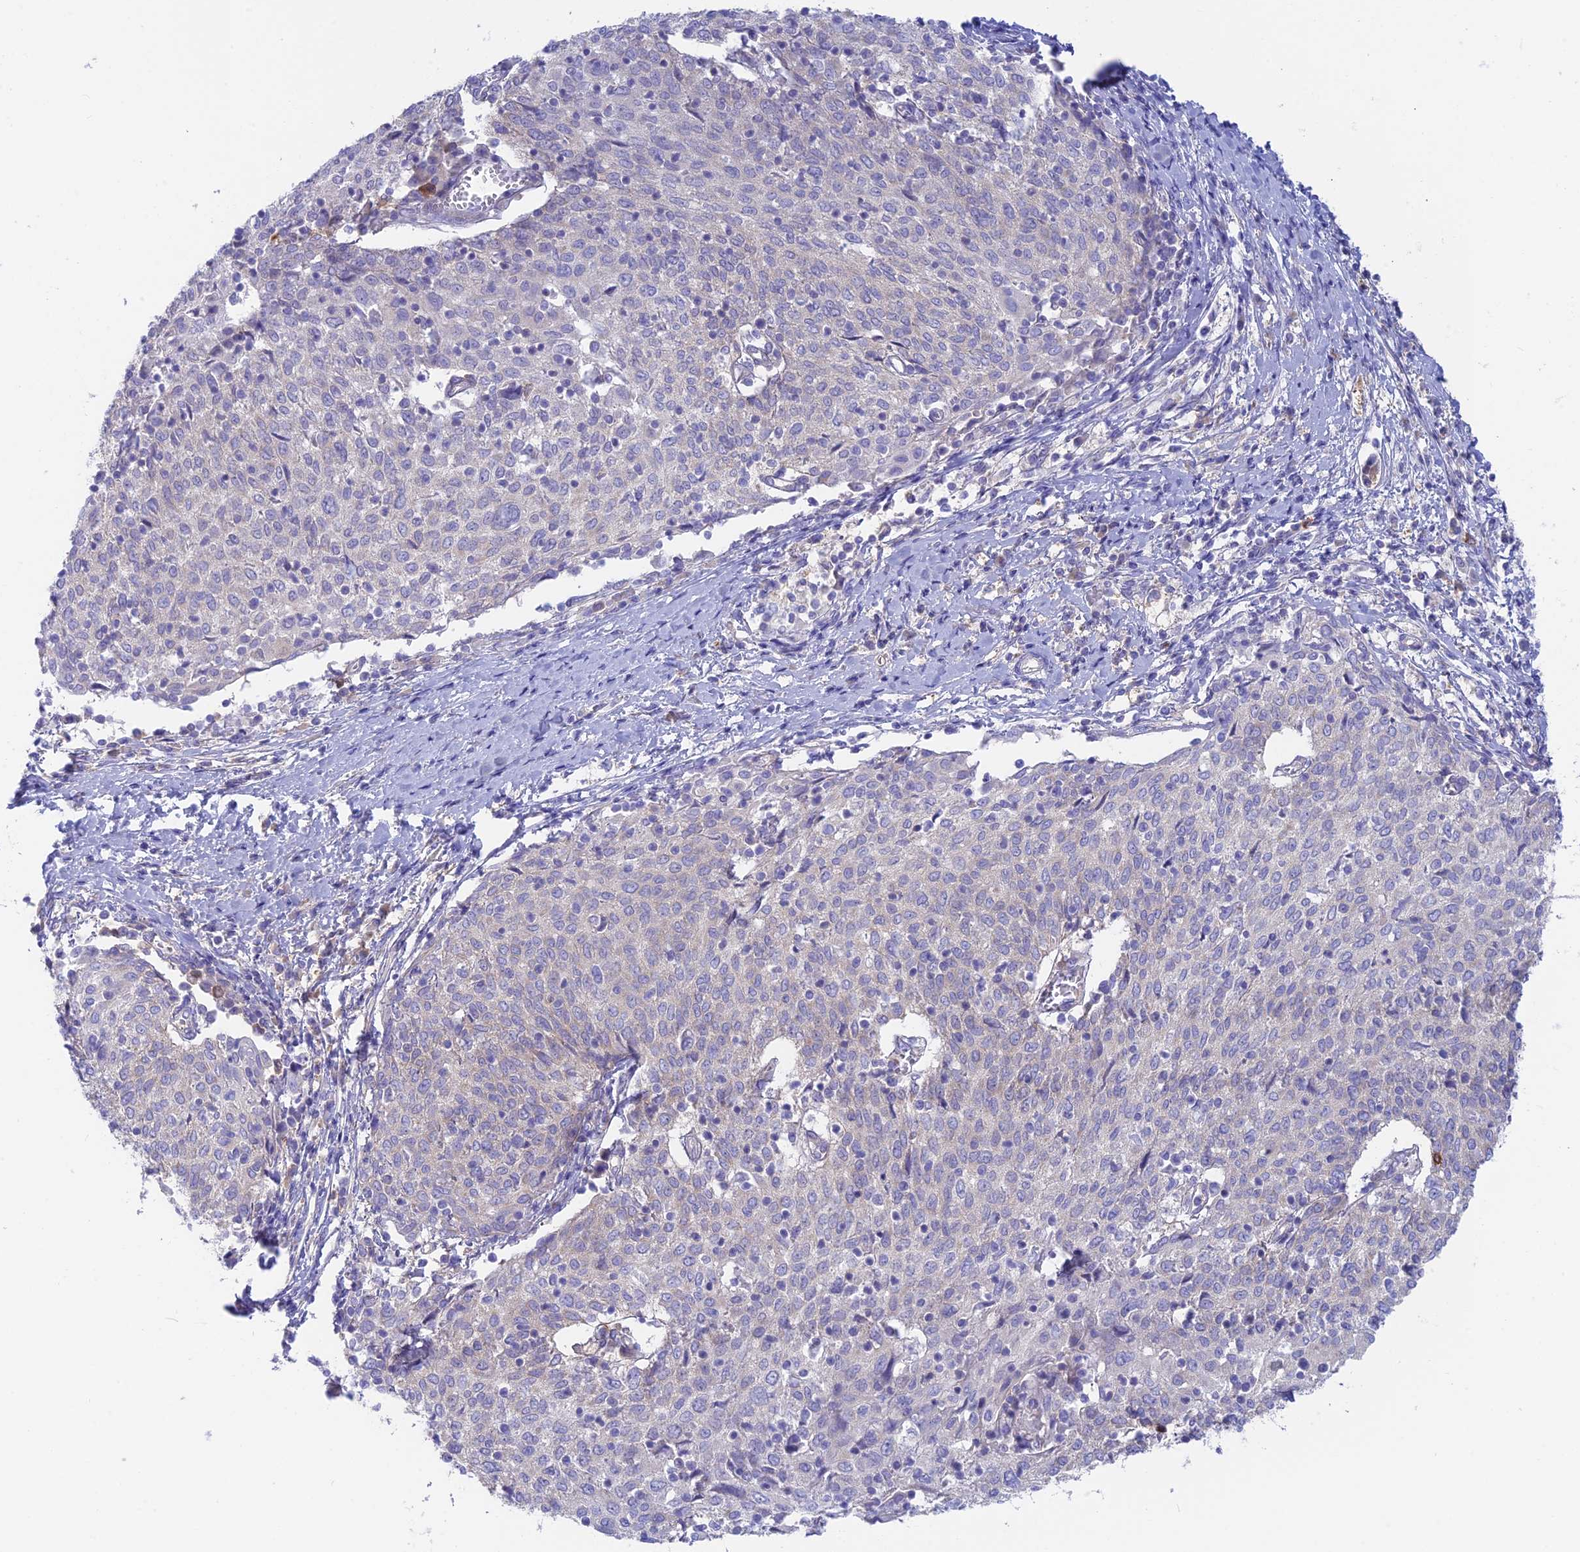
{"staining": {"intensity": "negative", "quantity": "none", "location": "none"}, "tissue": "cervical cancer", "cell_type": "Tumor cells", "image_type": "cancer", "snomed": [{"axis": "morphology", "description": "Squamous cell carcinoma, NOS"}, {"axis": "topography", "description": "Cervix"}], "caption": "The photomicrograph exhibits no significant positivity in tumor cells of squamous cell carcinoma (cervical).", "gene": "LZTFL1", "patient": {"sex": "female", "age": 52}}